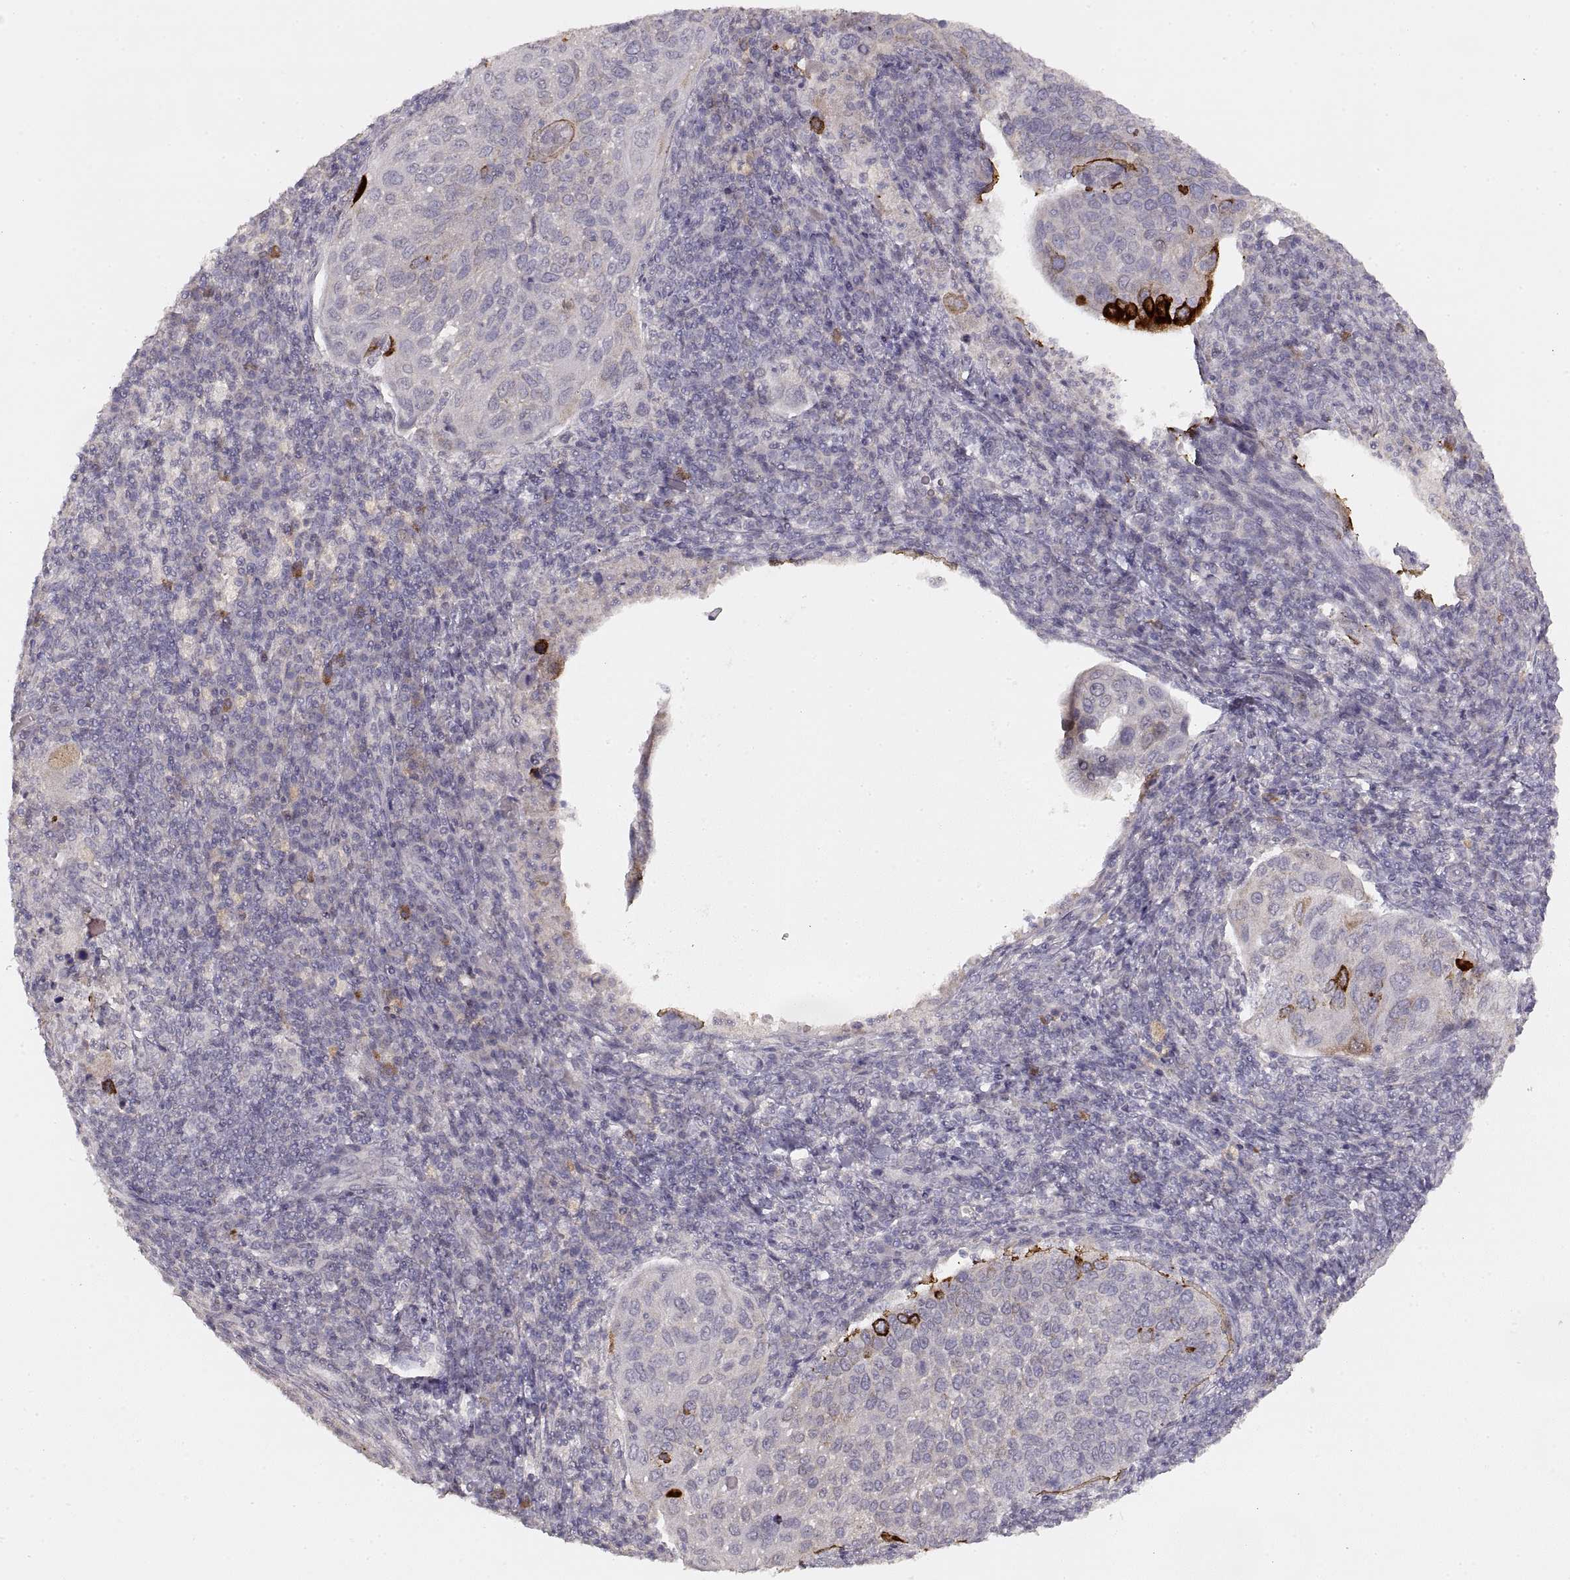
{"staining": {"intensity": "strong", "quantity": "<25%", "location": "cytoplasmic/membranous"}, "tissue": "cervical cancer", "cell_type": "Tumor cells", "image_type": "cancer", "snomed": [{"axis": "morphology", "description": "Squamous cell carcinoma, NOS"}, {"axis": "topography", "description": "Cervix"}], "caption": "Protein staining shows strong cytoplasmic/membranous staining in approximately <25% of tumor cells in cervical cancer.", "gene": "LAMC2", "patient": {"sex": "female", "age": 54}}